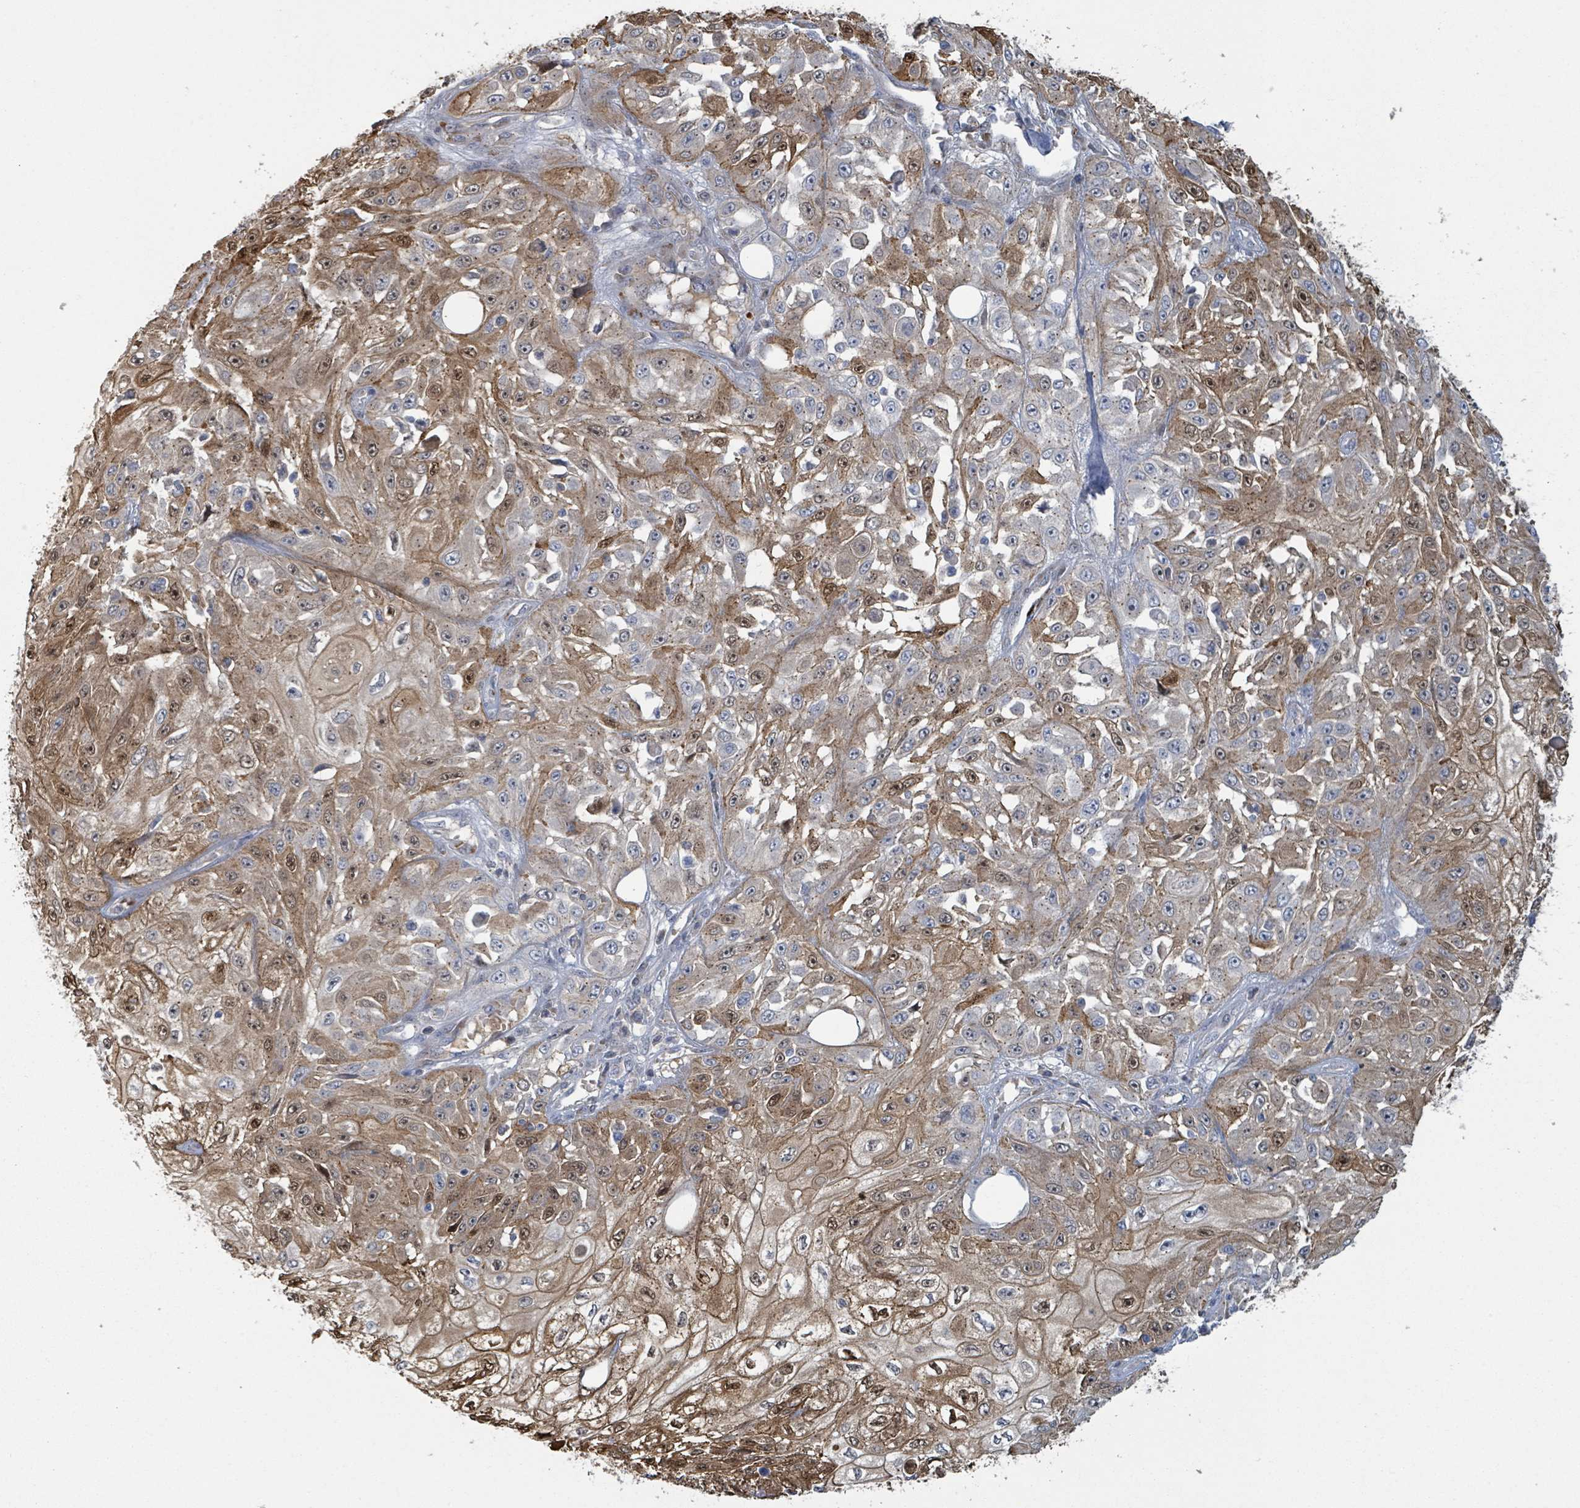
{"staining": {"intensity": "moderate", "quantity": ">75%", "location": "cytoplasmic/membranous,nuclear"}, "tissue": "skin cancer", "cell_type": "Tumor cells", "image_type": "cancer", "snomed": [{"axis": "morphology", "description": "Squamous cell carcinoma, NOS"}, {"axis": "morphology", "description": "Squamous cell carcinoma, metastatic, NOS"}, {"axis": "topography", "description": "Skin"}, {"axis": "topography", "description": "Lymph node"}], "caption": "DAB (3,3'-diaminobenzidine) immunohistochemical staining of skin cancer (metastatic squamous cell carcinoma) shows moderate cytoplasmic/membranous and nuclear protein expression in about >75% of tumor cells.", "gene": "COL5A3", "patient": {"sex": "male", "age": 75}}